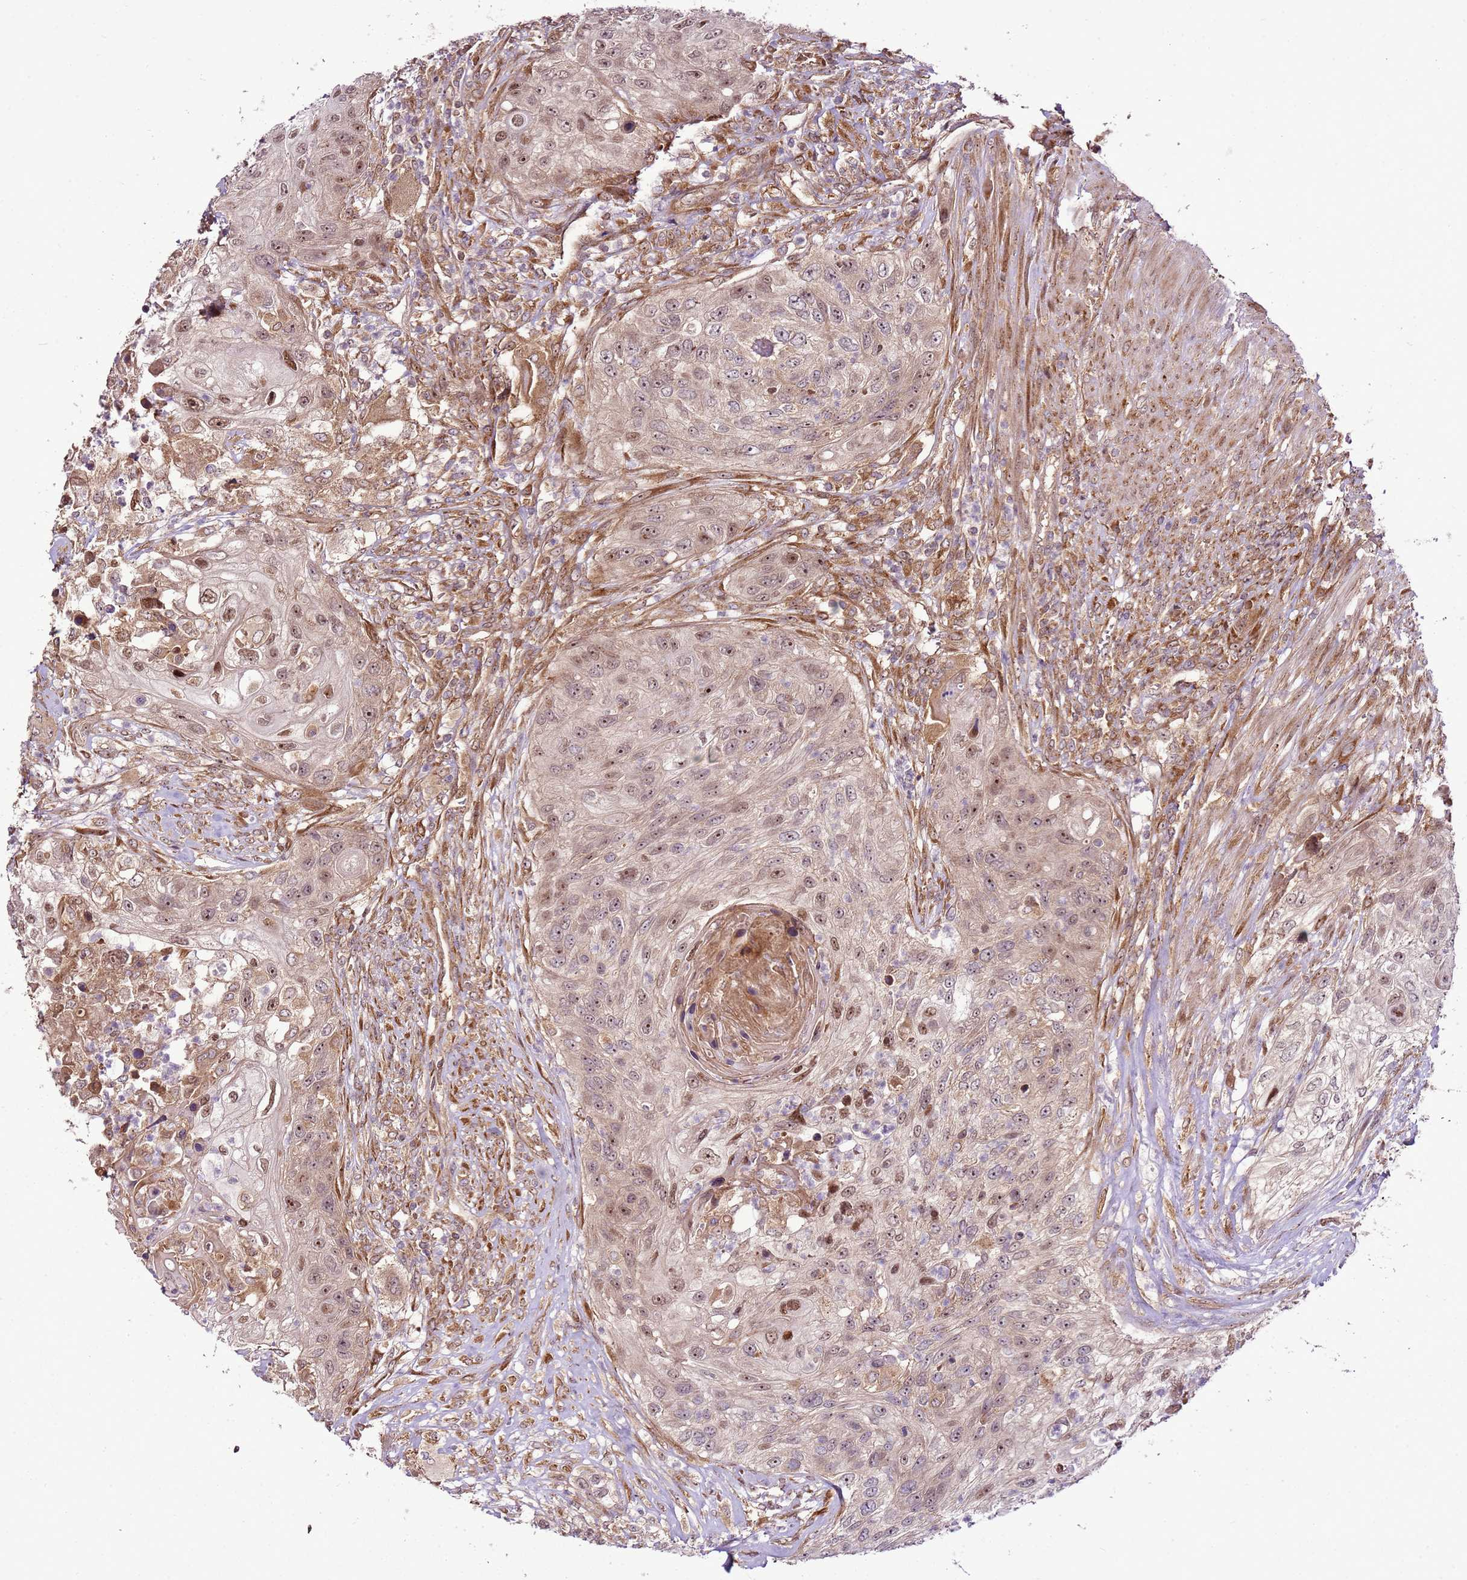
{"staining": {"intensity": "moderate", "quantity": ">75%", "location": "nuclear"}, "tissue": "urothelial cancer", "cell_type": "Tumor cells", "image_type": "cancer", "snomed": [{"axis": "morphology", "description": "Urothelial carcinoma, High grade"}, {"axis": "topography", "description": "Urinary bladder"}], "caption": "Urothelial cancer stained with DAB IHC shows medium levels of moderate nuclear positivity in about >75% of tumor cells.", "gene": "RASA3", "patient": {"sex": "female", "age": 60}}